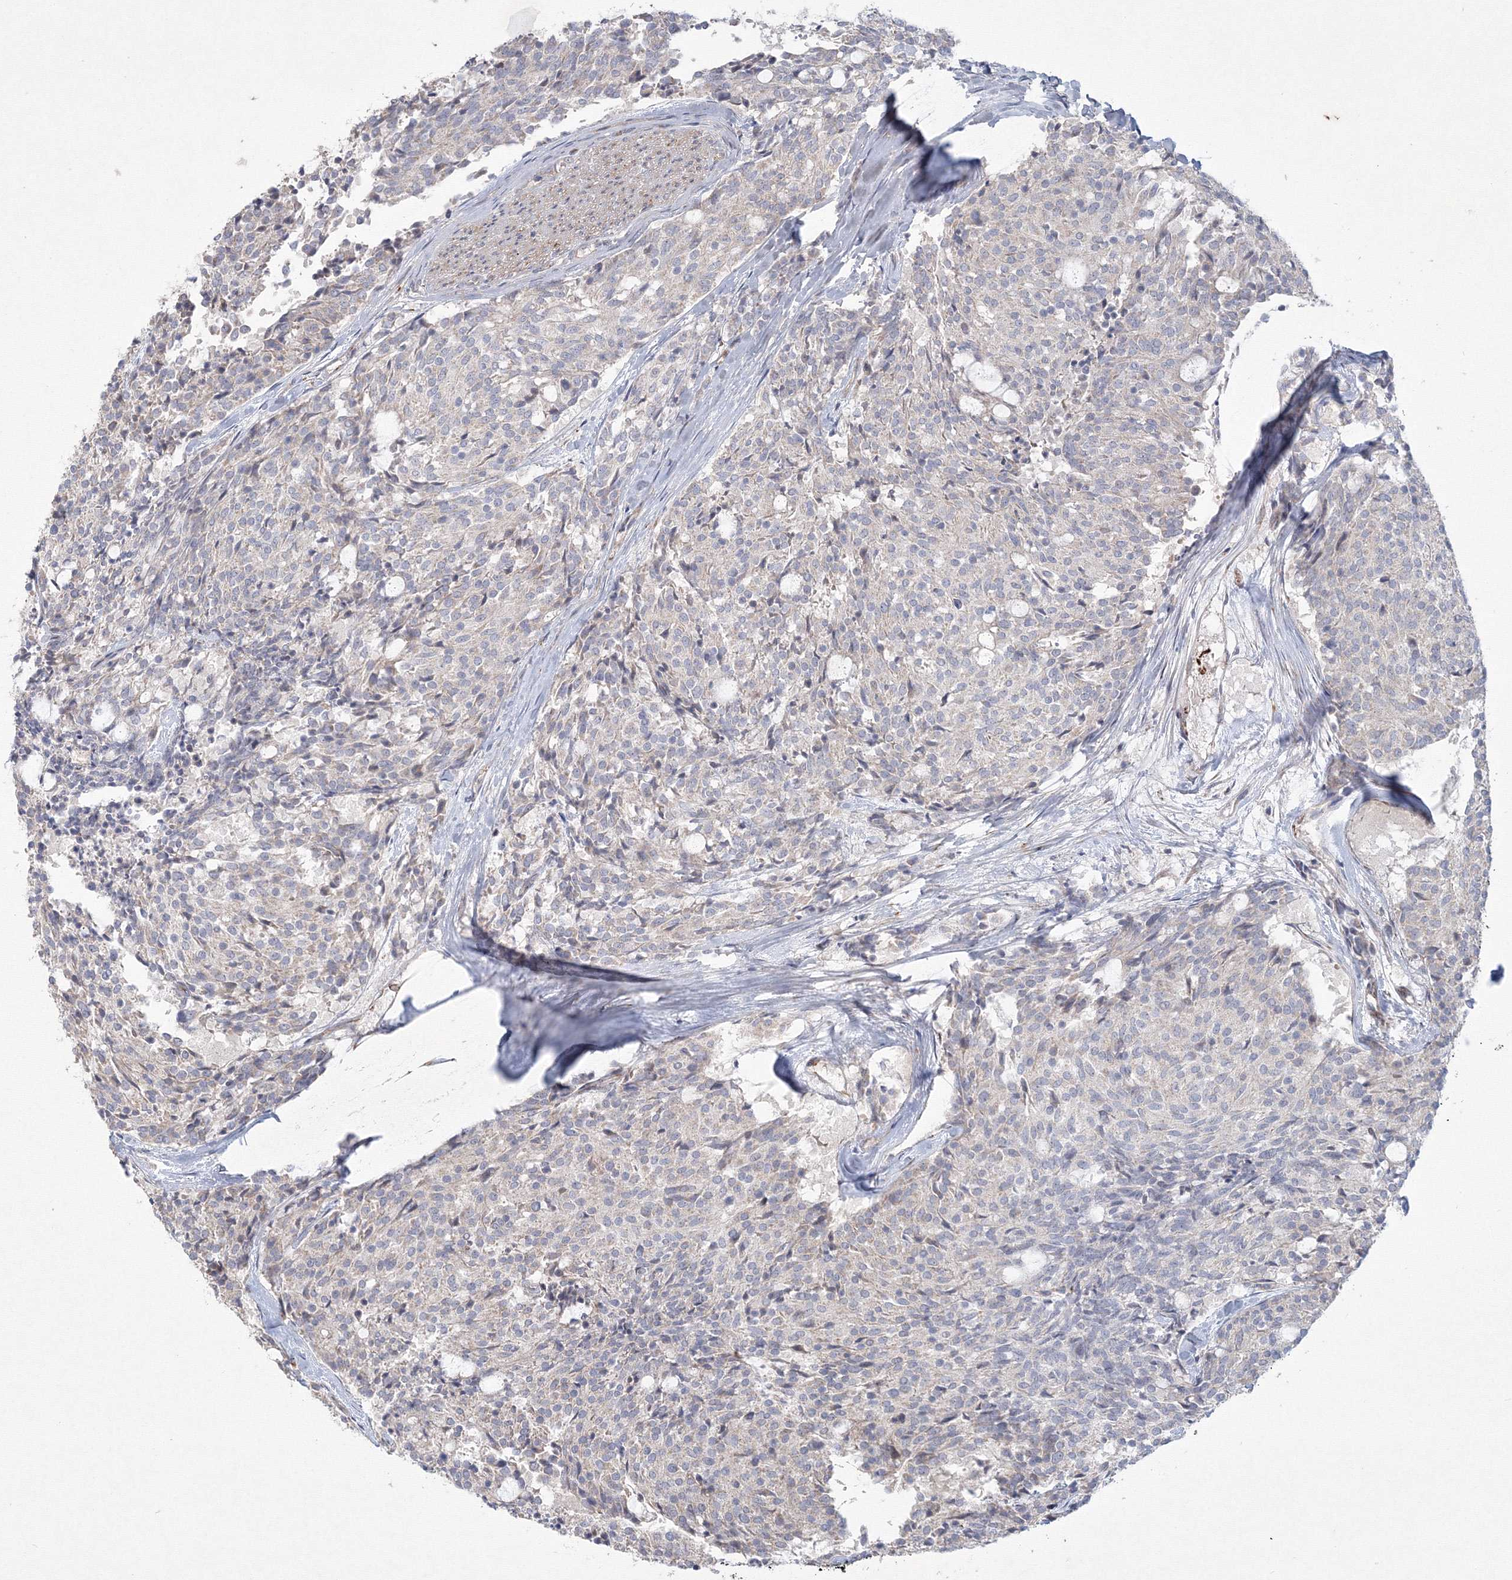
{"staining": {"intensity": "negative", "quantity": "none", "location": "none"}, "tissue": "carcinoid", "cell_type": "Tumor cells", "image_type": "cancer", "snomed": [{"axis": "morphology", "description": "Carcinoid, malignant, NOS"}, {"axis": "topography", "description": "Pancreas"}], "caption": "A photomicrograph of carcinoid stained for a protein demonstrates no brown staining in tumor cells. The staining was performed using DAB (3,3'-diaminobenzidine) to visualize the protein expression in brown, while the nuclei were stained in blue with hematoxylin (Magnification: 20x).", "gene": "WDR49", "patient": {"sex": "female", "age": 54}}